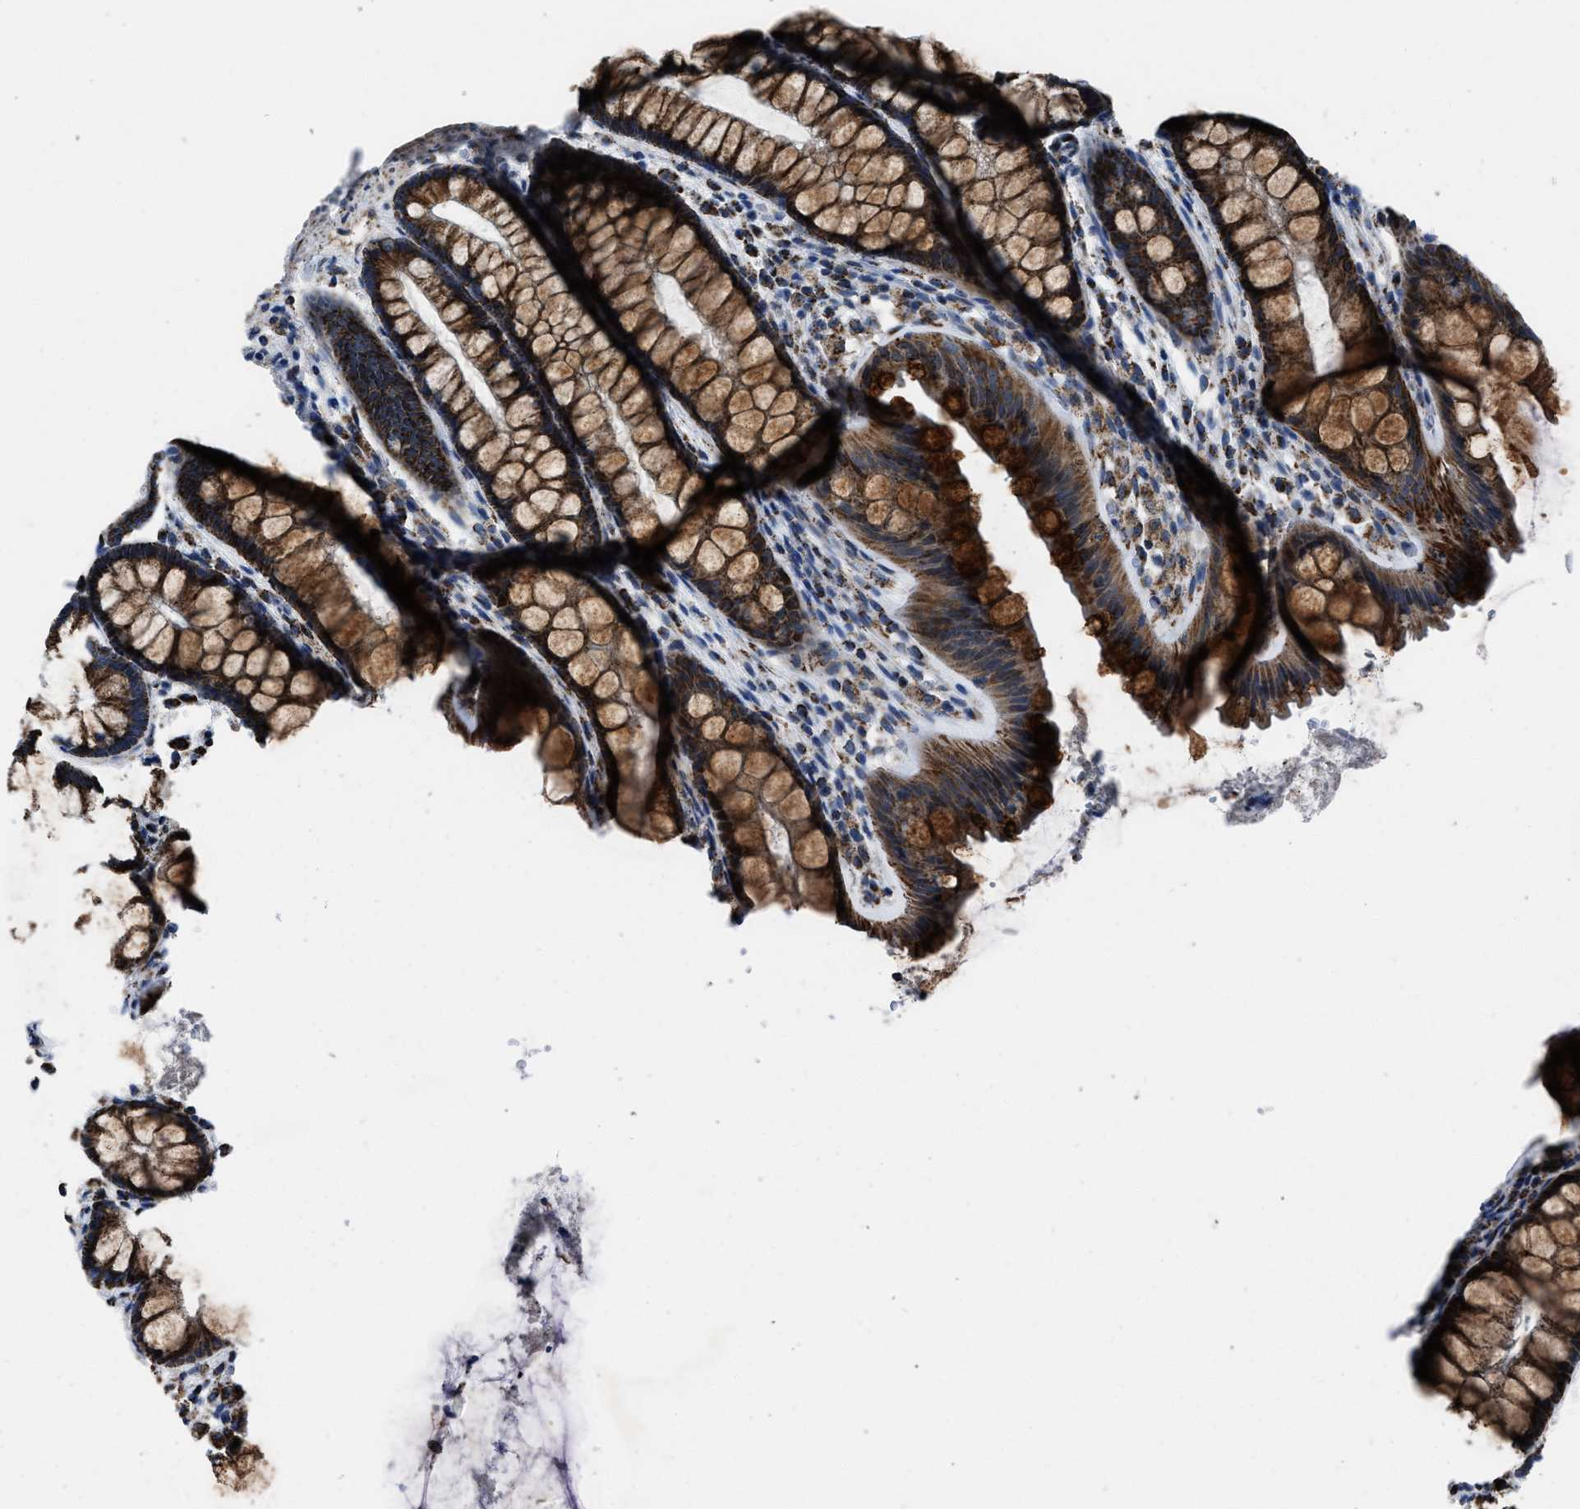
{"staining": {"intensity": "weak", "quantity": ">75%", "location": "cytoplasmic/membranous"}, "tissue": "colon", "cell_type": "Endothelial cells", "image_type": "normal", "snomed": [{"axis": "morphology", "description": "Normal tissue, NOS"}, {"axis": "topography", "description": "Colon"}], "caption": "Endothelial cells reveal weak cytoplasmic/membranous expression in approximately >75% of cells in benign colon.", "gene": "NSD3", "patient": {"sex": "female", "age": 56}}